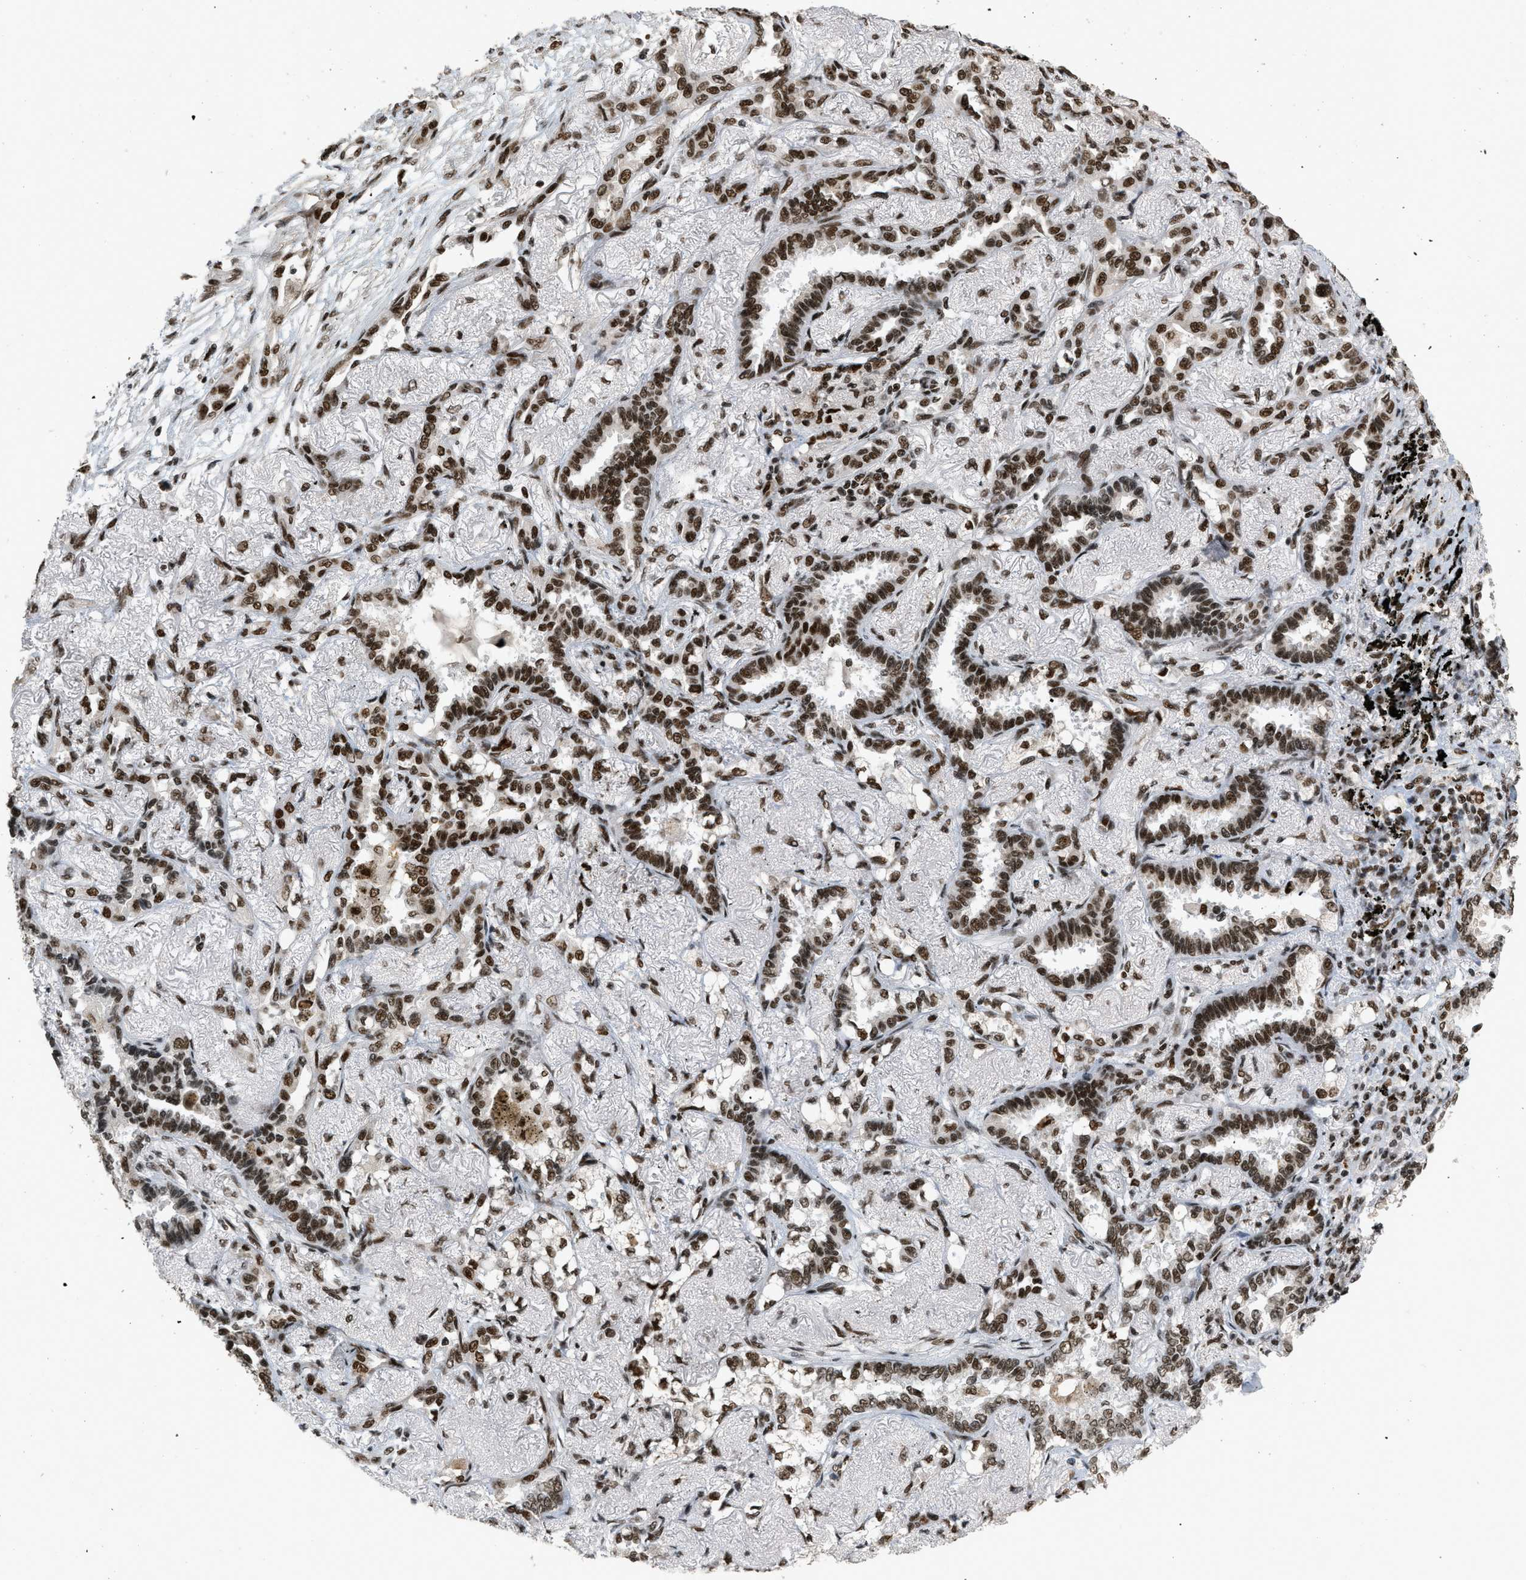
{"staining": {"intensity": "strong", "quantity": ">75%", "location": "nuclear"}, "tissue": "lung cancer", "cell_type": "Tumor cells", "image_type": "cancer", "snomed": [{"axis": "morphology", "description": "Adenocarcinoma, NOS"}, {"axis": "topography", "description": "Lung"}], "caption": "This histopathology image demonstrates IHC staining of lung adenocarcinoma, with high strong nuclear expression in approximately >75% of tumor cells.", "gene": "SMARCB1", "patient": {"sex": "male", "age": 59}}